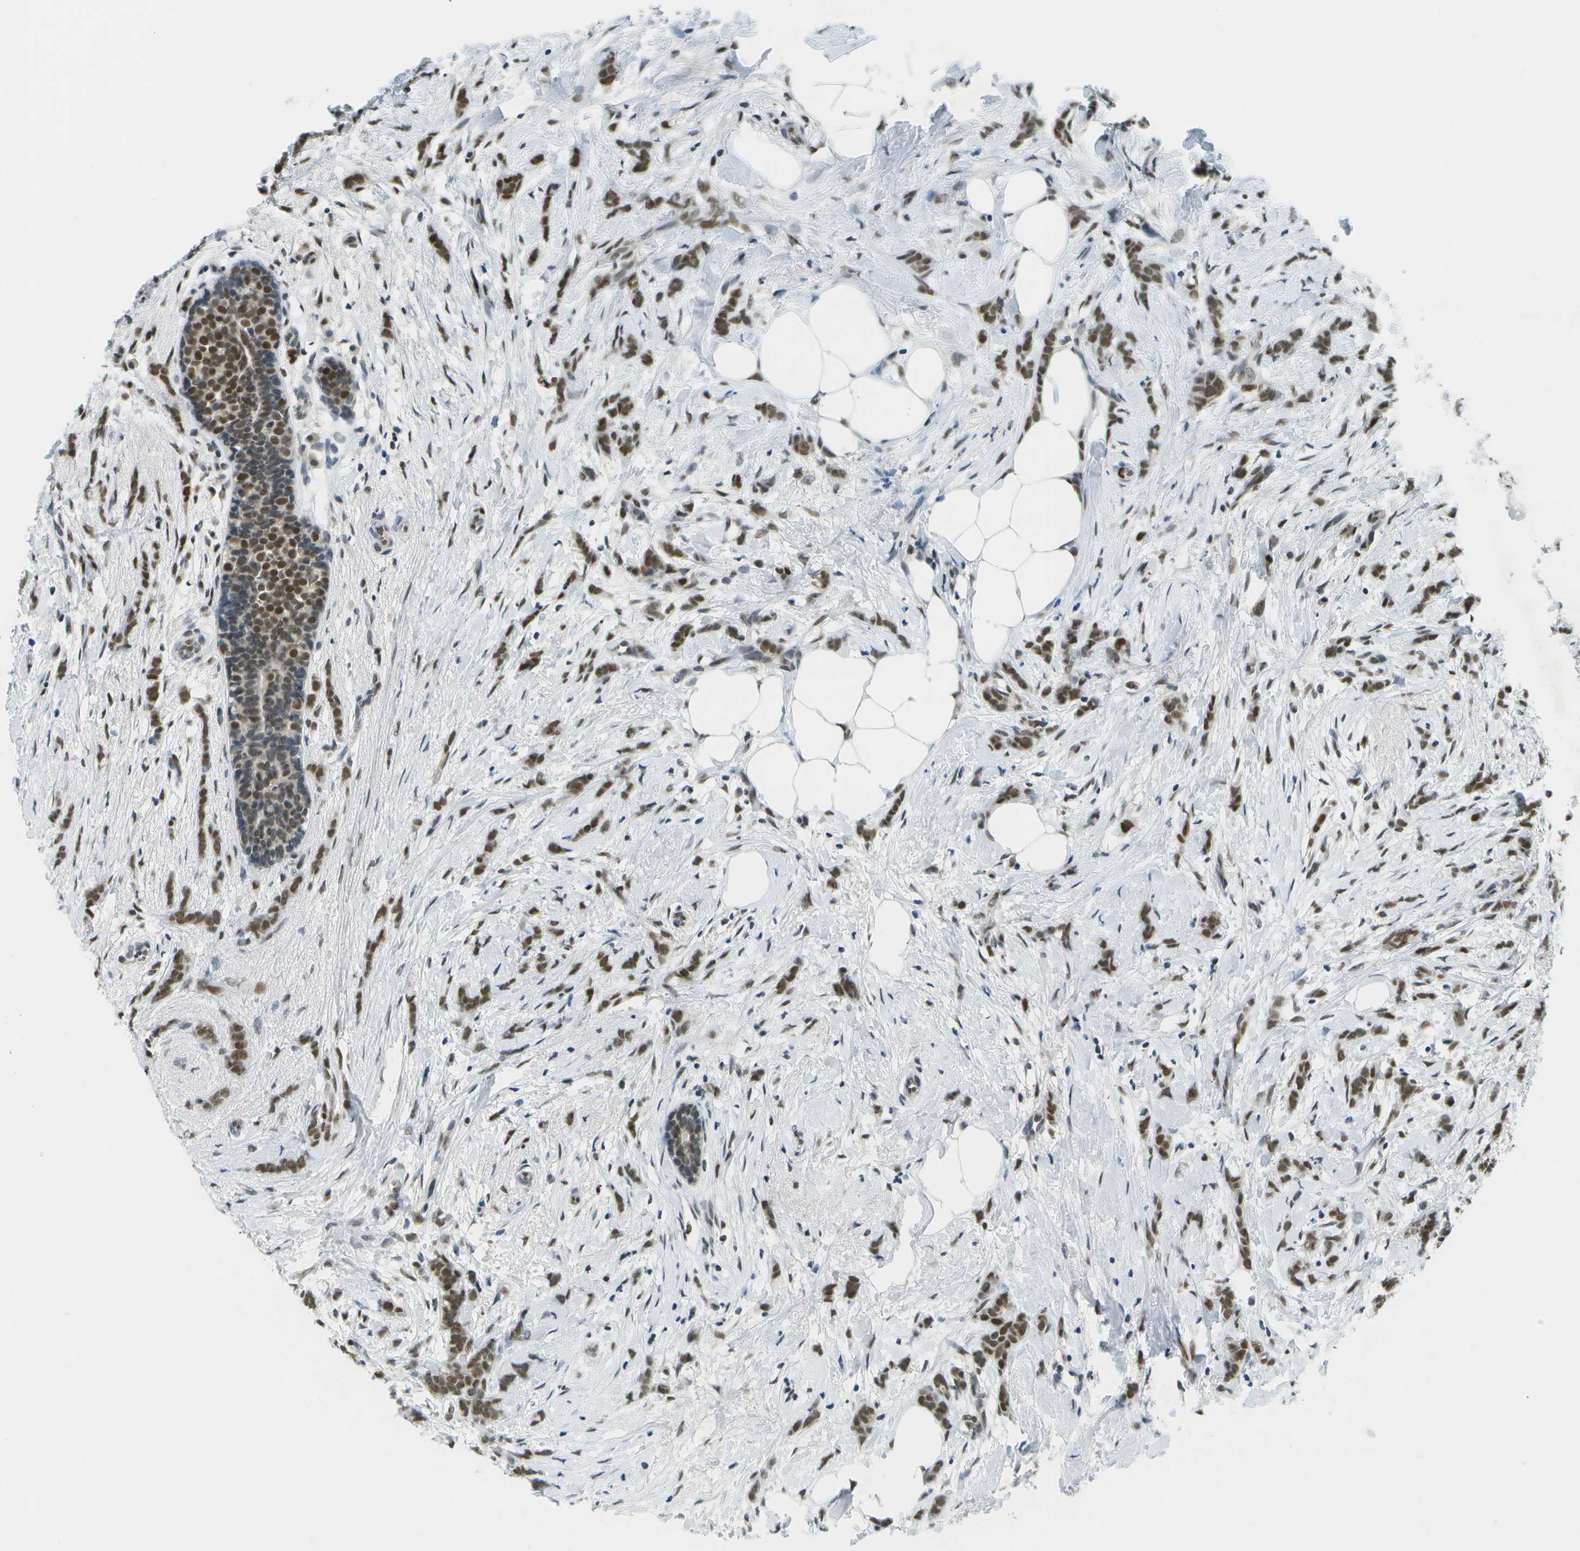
{"staining": {"intensity": "strong", "quantity": ">75%", "location": "nuclear"}, "tissue": "breast cancer", "cell_type": "Tumor cells", "image_type": "cancer", "snomed": [{"axis": "morphology", "description": "Lobular carcinoma, in situ"}, {"axis": "morphology", "description": "Lobular carcinoma"}, {"axis": "topography", "description": "Breast"}], "caption": "This is a micrograph of immunohistochemistry (IHC) staining of breast cancer (lobular carcinoma in situ), which shows strong staining in the nuclear of tumor cells.", "gene": "CBX5", "patient": {"sex": "female", "age": 41}}